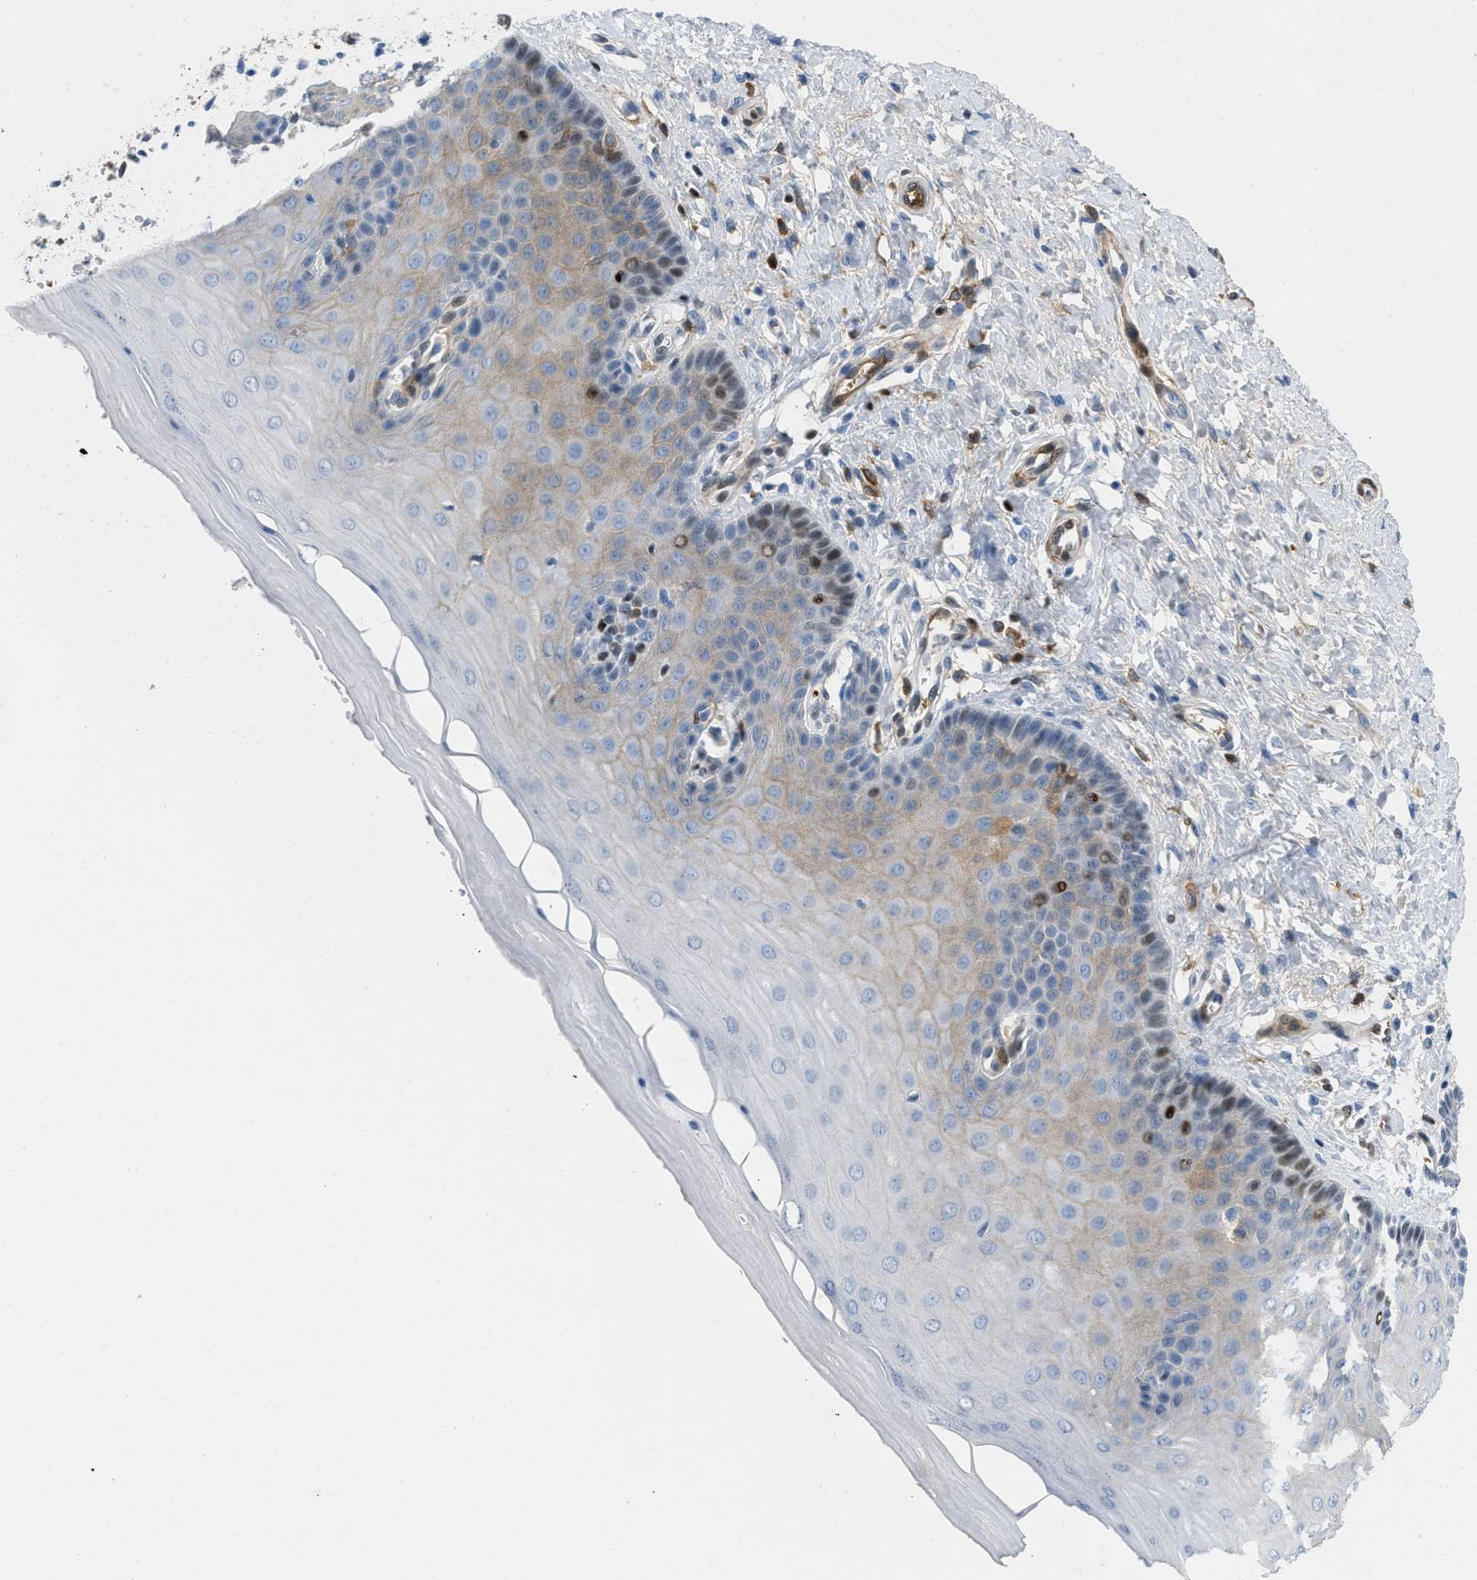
{"staining": {"intensity": "negative", "quantity": "none", "location": "none"}, "tissue": "cervix", "cell_type": "Glandular cells", "image_type": "normal", "snomed": [{"axis": "morphology", "description": "Normal tissue, NOS"}, {"axis": "topography", "description": "Cervix"}], "caption": "This is an immunohistochemistry histopathology image of unremarkable cervix. There is no positivity in glandular cells.", "gene": "LEF1", "patient": {"sex": "female", "age": 55}}